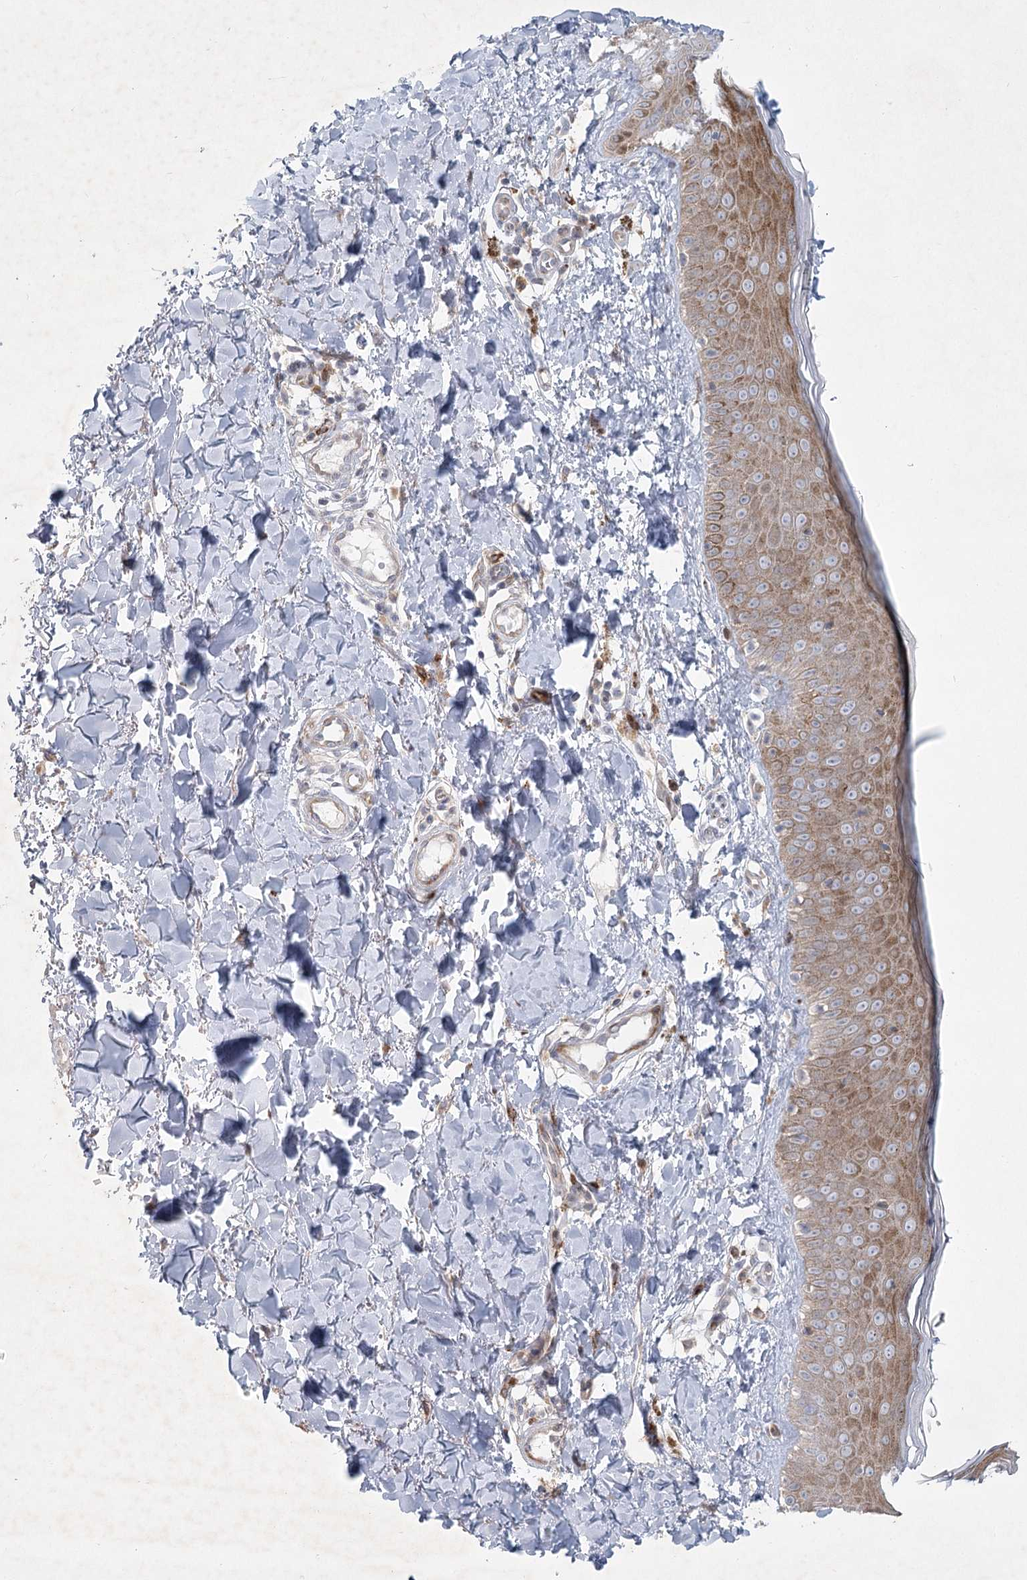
{"staining": {"intensity": "moderate", "quantity": "25%-75%", "location": "cytoplasmic/membranous"}, "tissue": "skin", "cell_type": "Fibroblasts", "image_type": "normal", "snomed": [{"axis": "morphology", "description": "Normal tissue, NOS"}, {"axis": "topography", "description": "Skin"}], "caption": "An IHC photomicrograph of unremarkable tissue is shown. Protein staining in brown shows moderate cytoplasmic/membranous positivity in skin within fibroblasts.", "gene": "FAM110C", "patient": {"sex": "male", "age": 52}}